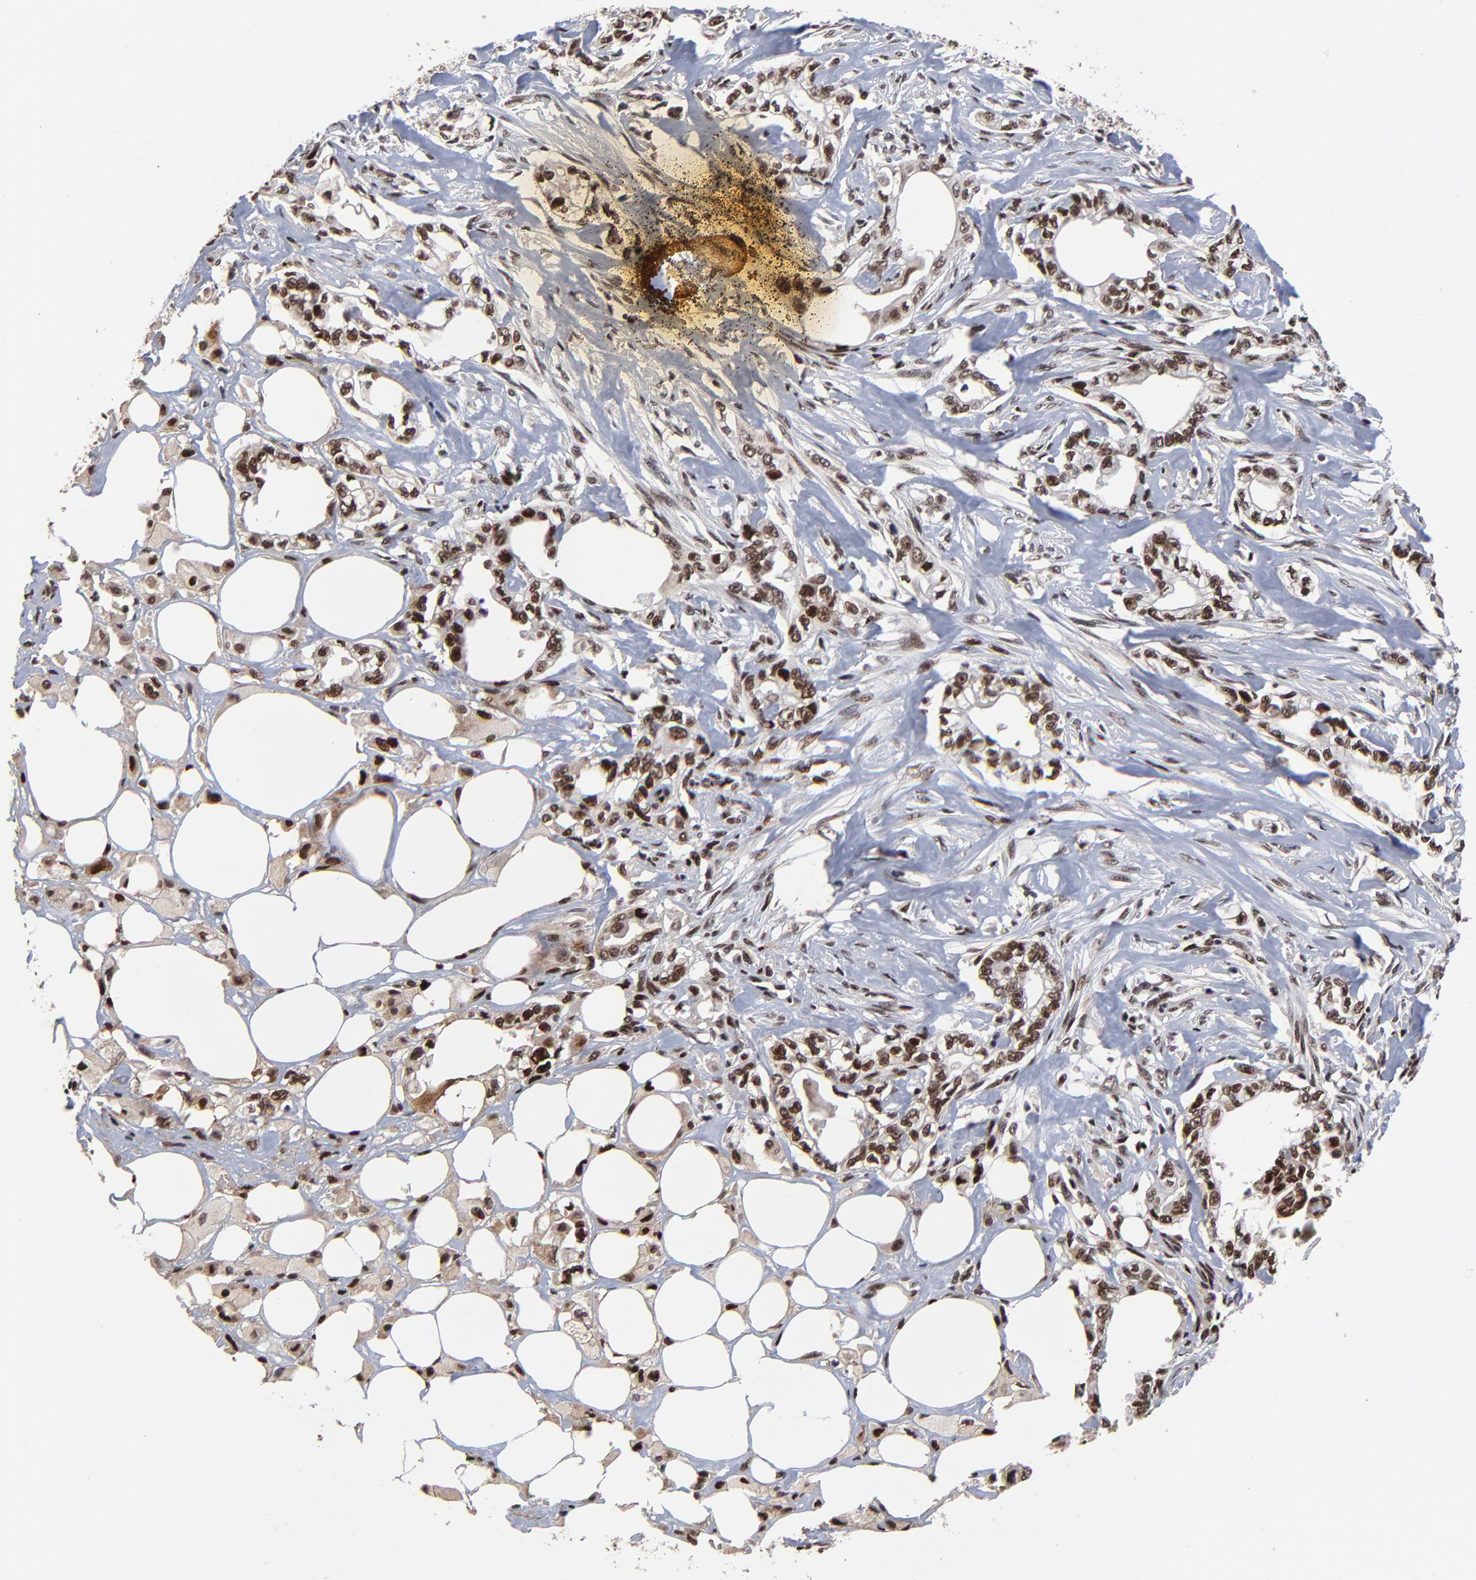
{"staining": {"intensity": "strong", "quantity": ">75%", "location": "nuclear"}, "tissue": "pancreatic cancer", "cell_type": "Tumor cells", "image_type": "cancer", "snomed": [{"axis": "morphology", "description": "Normal tissue, NOS"}, {"axis": "topography", "description": "Pancreas"}], "caption": "Immunohistochemical staining of pancreatic cancer reveals high levels of strong nuclear protein expression in about >75% of tumor cells.", "gene": "RBM22", "patient": {"sex": "male", "age": 42}}